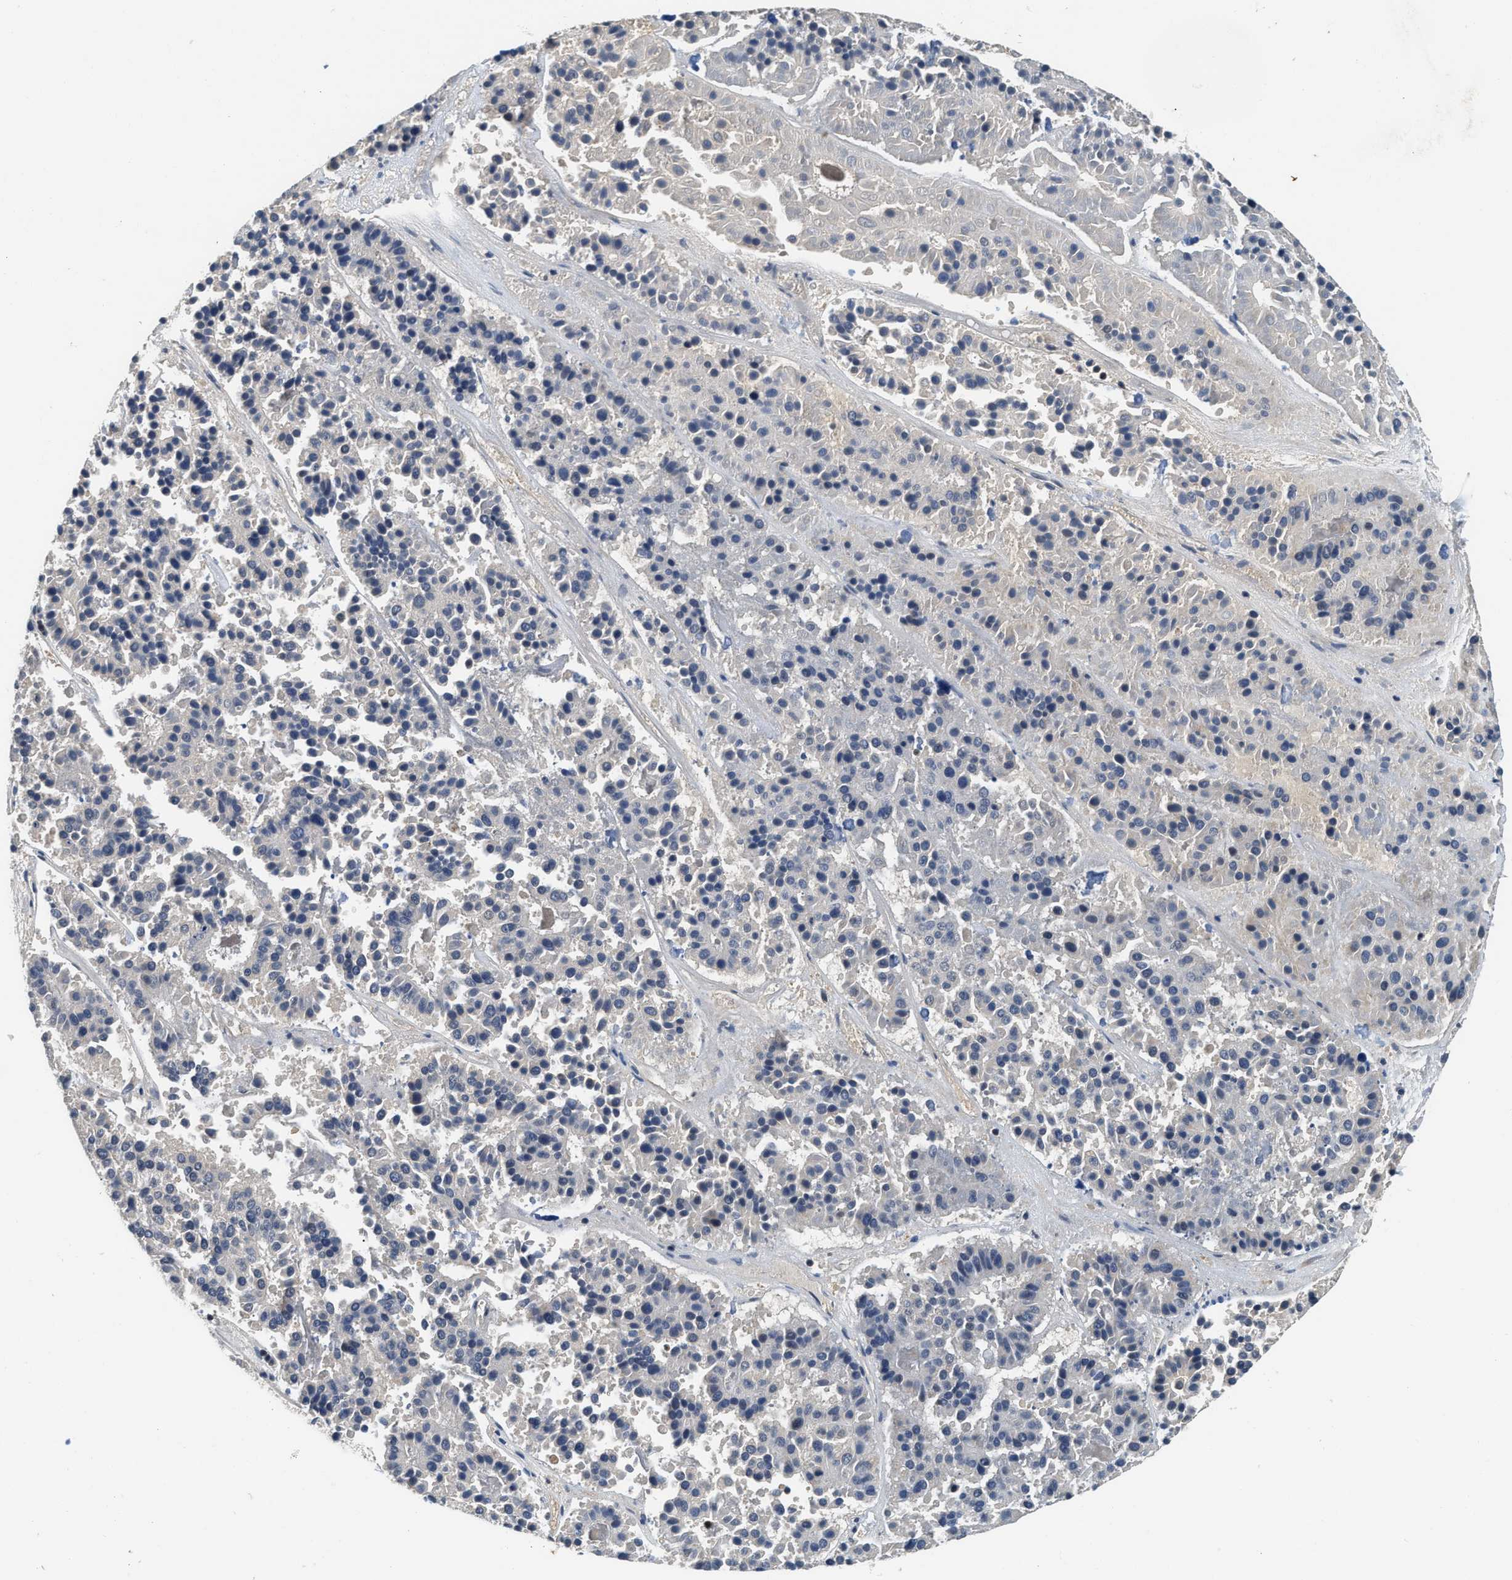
{"staining": {"intensity": "negative", "quantity": "none", "location": "none"}, "tissue": "pancreatic cancer", "cell_type": "Tumor cells", "image_type": "cancer", "snomed": [{"axis": "morphology", "description": "Adenocarcinoma, NOS"}, {"axis": "topography", "description": "Pancreas"}], "caption": "IHC histopathology image of neoplastic tissue: pancreatic cancer stained with DAB displays no significant protein expression in tumor cells.", "gene": "OSTF1", "patient": {"sex": "male", "age": 50}}